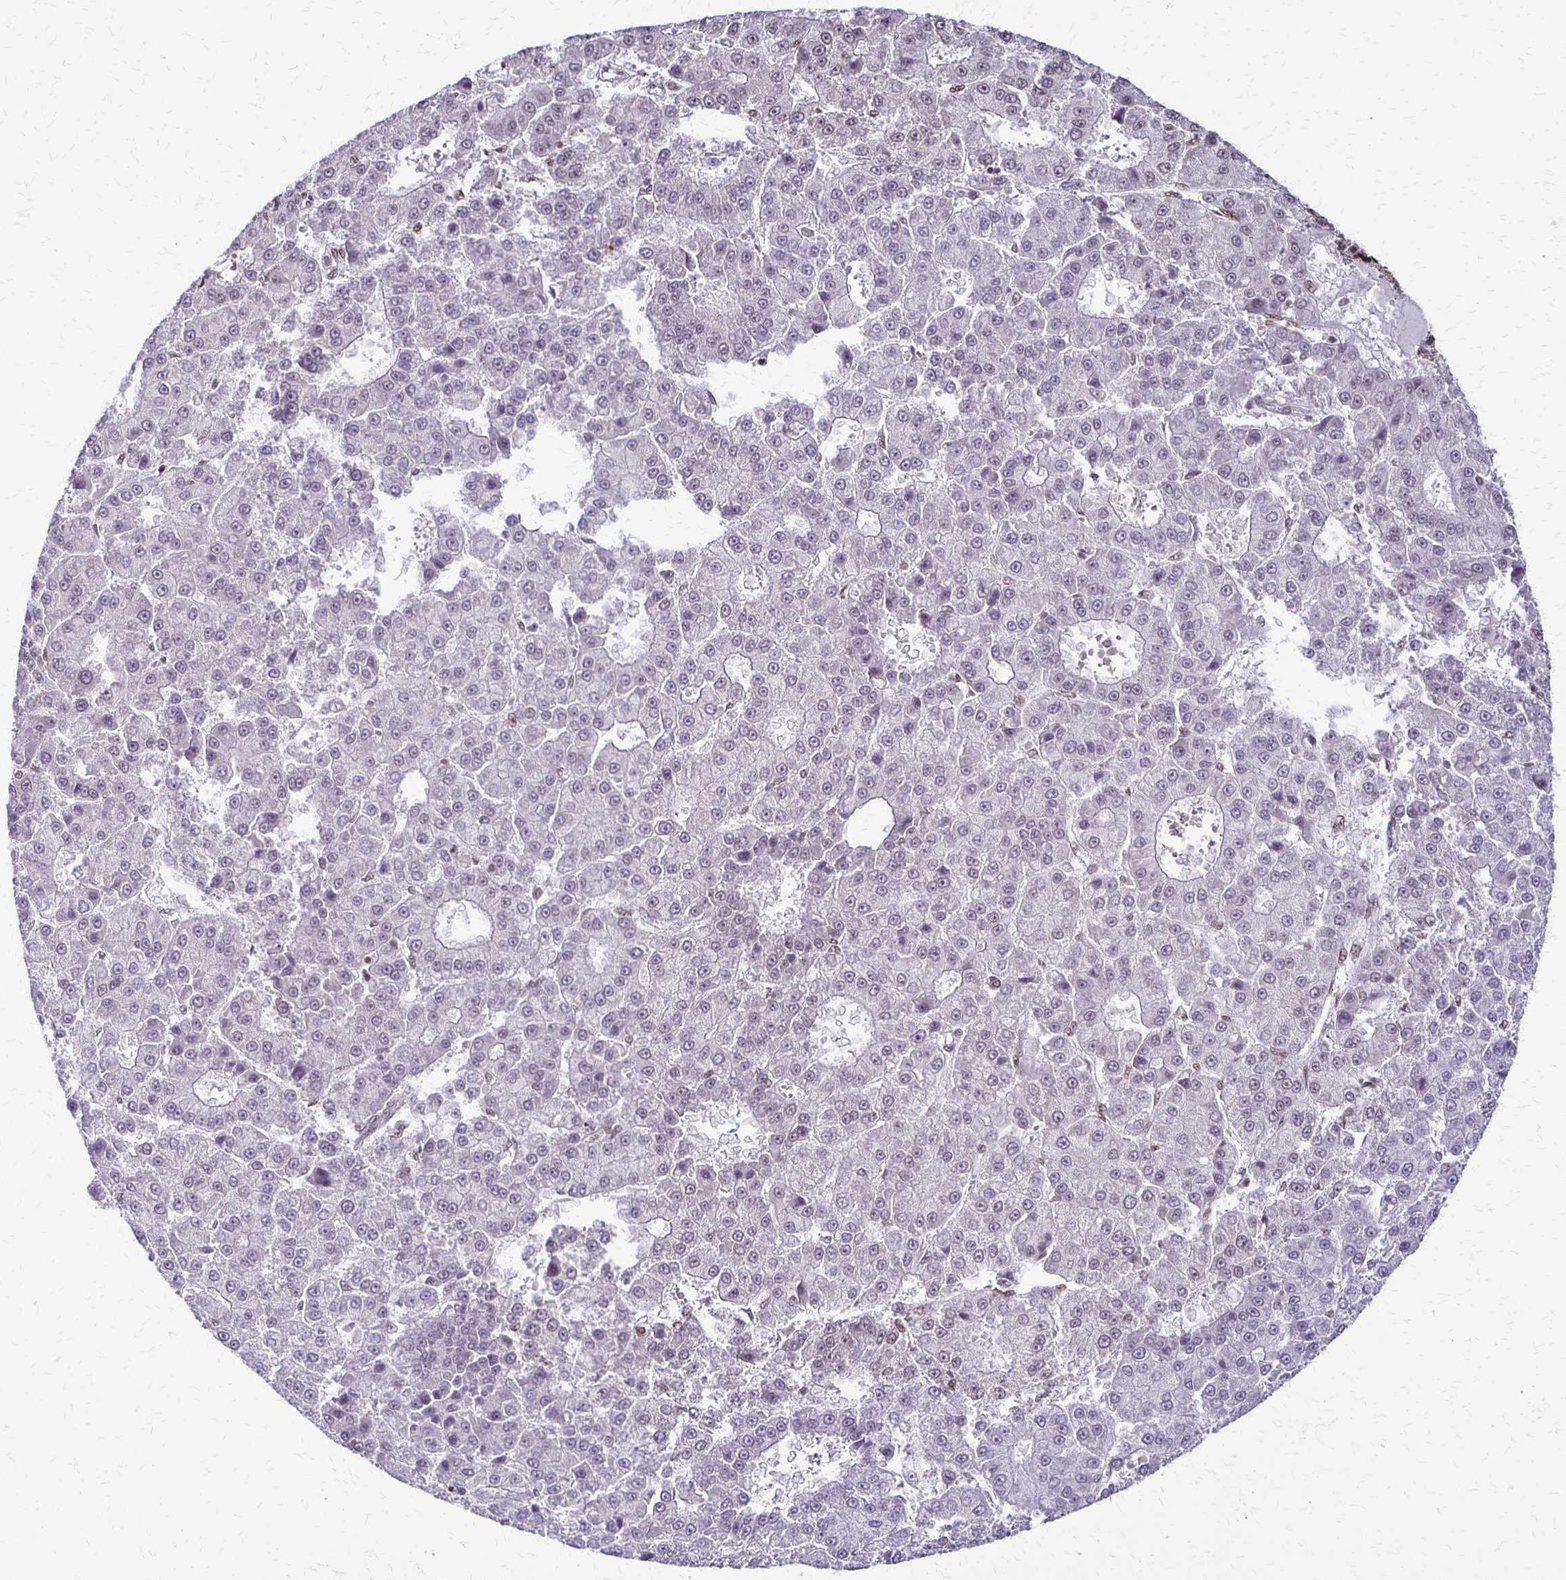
{"staining": {"intensity": "negative", "quantity": "none", "location": "none"}, "tissue": "liver cancer", "cell_type": "Tumor cells", "image_type": "cancer", "snomed": [{"axis": "morphology", "description": "Carcinoma, Hepatocellular, NOS"}, {"axis": "topography", "description": "Liver"}], "caption": "A histopathology image of human liver hepatocellular carcinoma is negative for staining in tumor cells.", "gene": "XRCC6", "patient": {"sex": "male", "age": 70}}